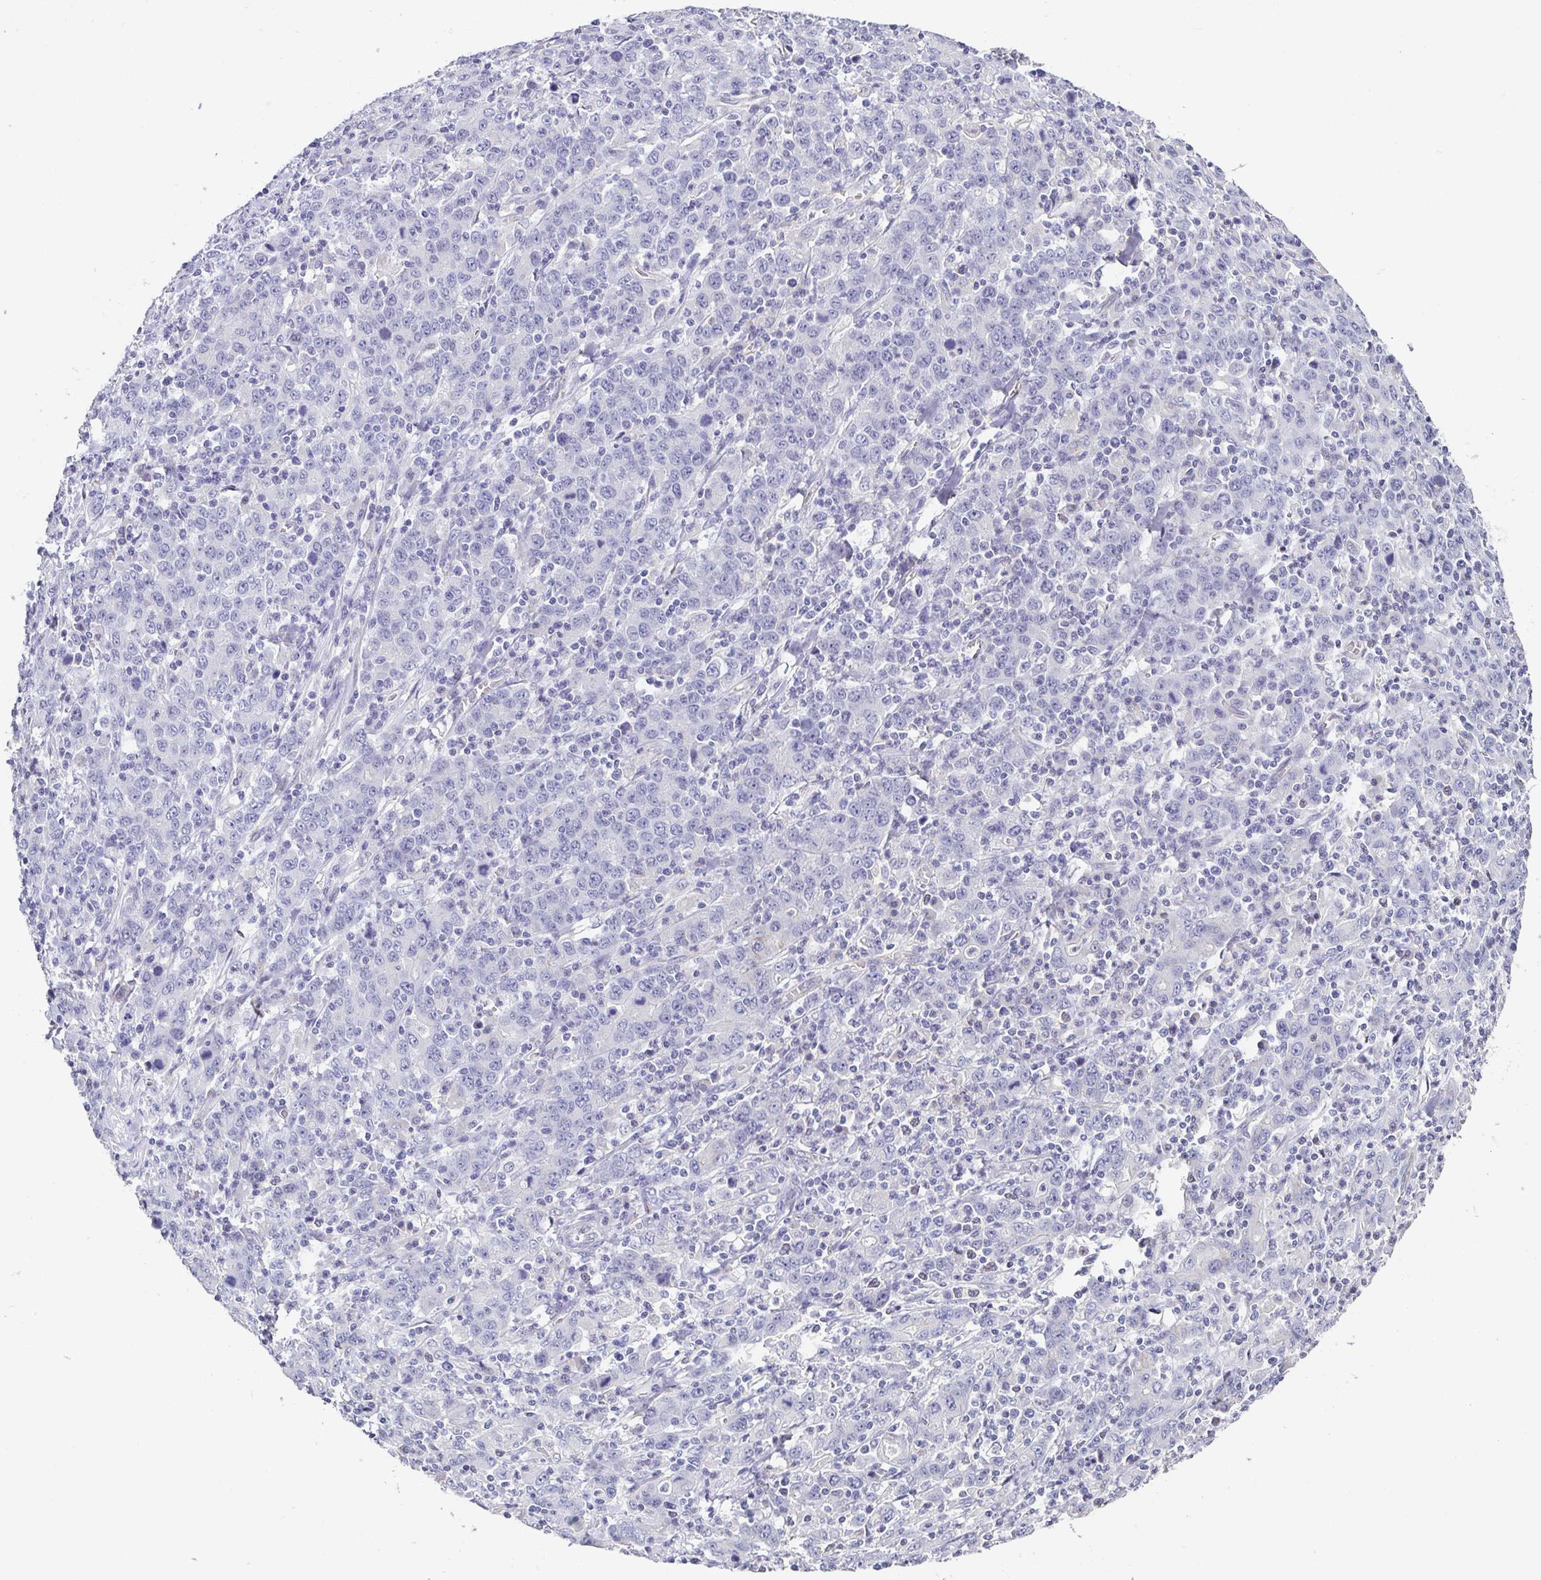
{"staining": {"intensity": "negative", "quantity": "none", "location": "none"}, "tissue": "stomach cancer", "cell_type": "Tumor cells", "image_type": "cancer", "snomed": [{"axis": "morphology", "description": "Adenocarcinoma, NOS"}, {"axis": "topography", "description": "Stomach, upper"}], "caption": "An IHC photomicrograph of adenocarcinoma (stomach) is shown. There is no staining in tumor cells of adenocarcinoma (stomach). (Immunohistochemistry (ihc), brightfield microscopy, high magnification).", "gene": "PIWIL3", "patient": {"sex": "male", "age": 69}}